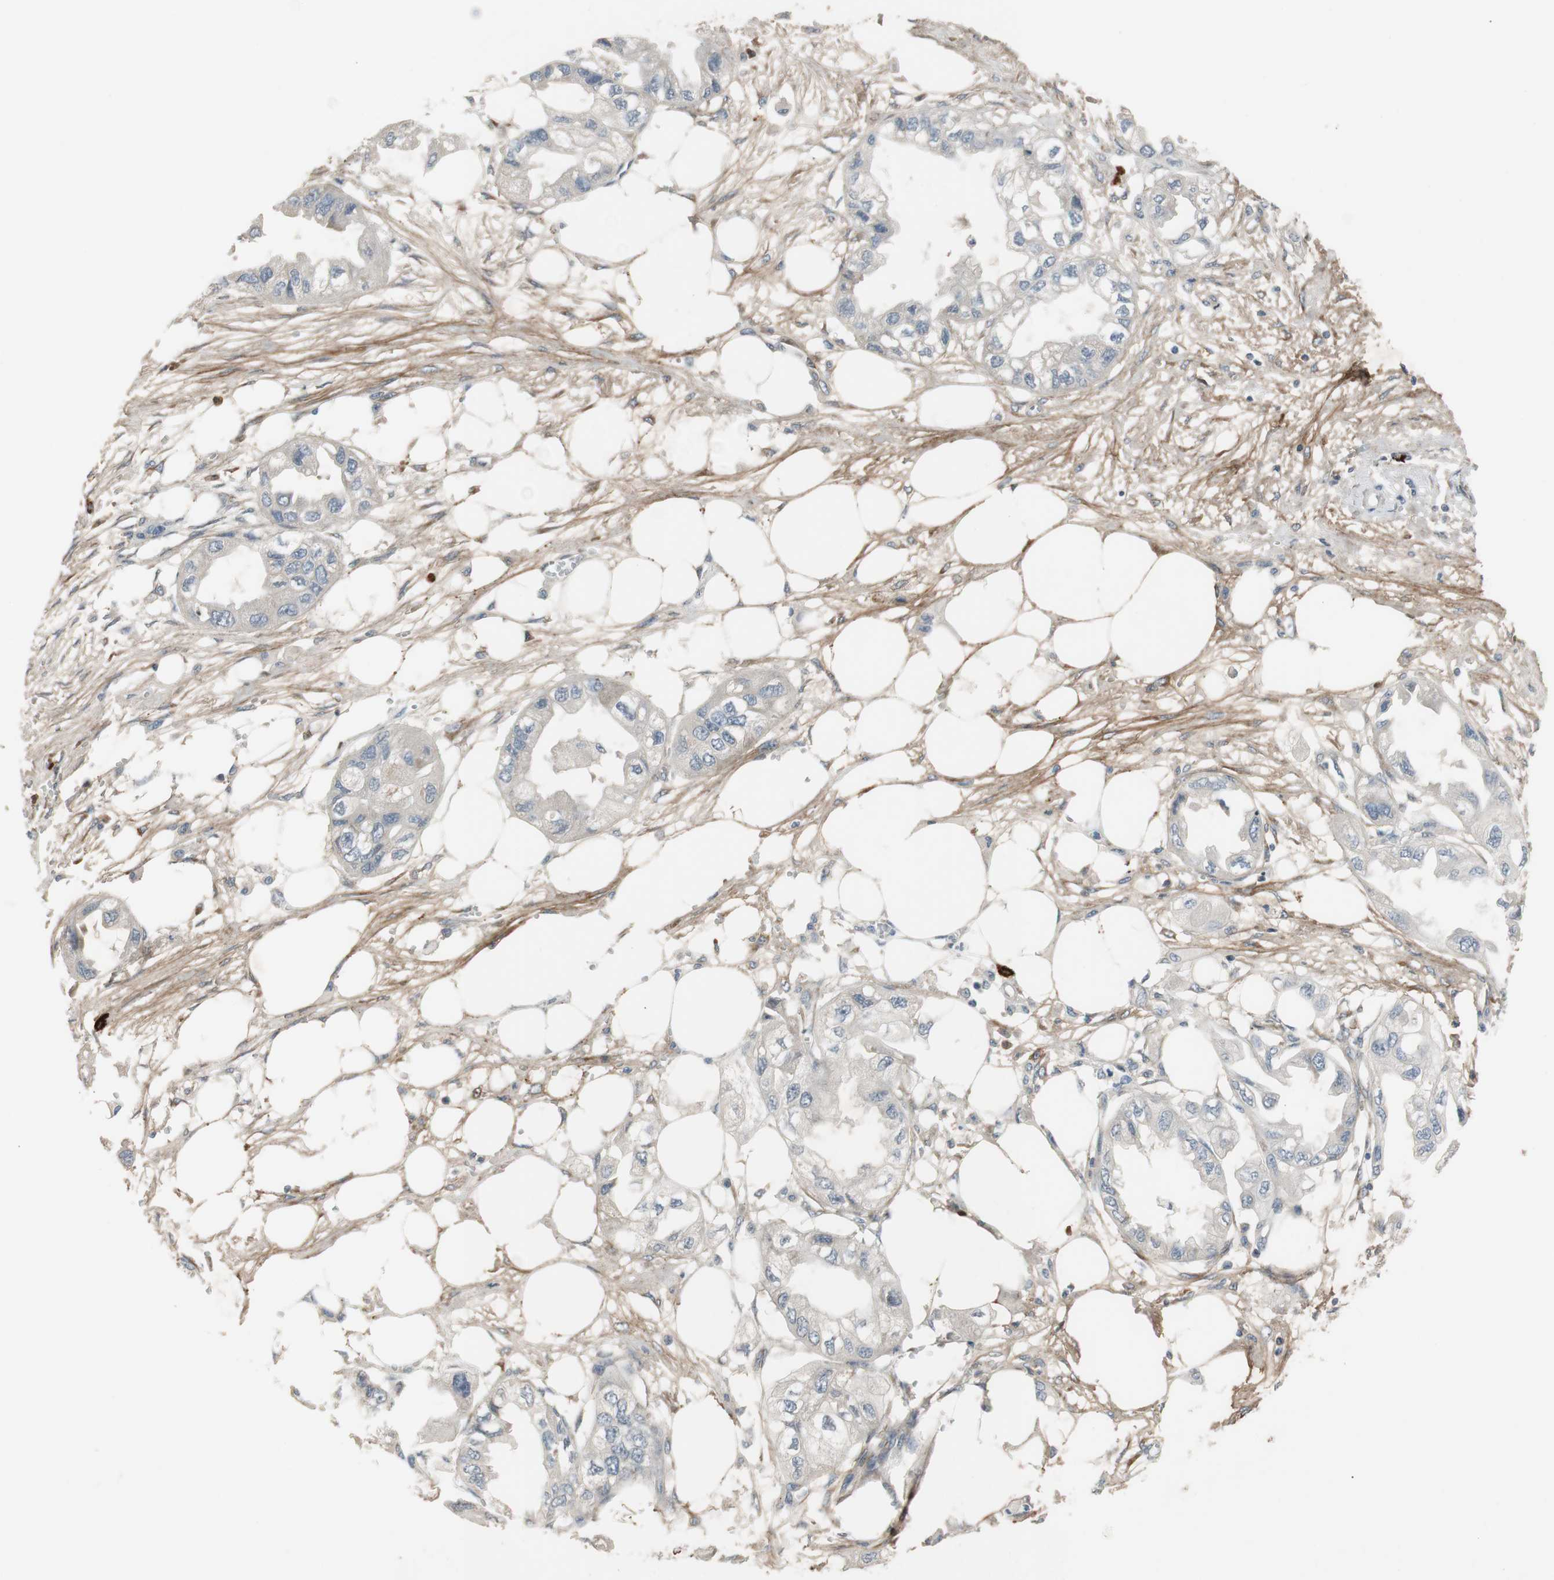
{"staining": {"intensity": "weak", "quantity": "25%-75%", "location": "cytoplasmic/membranous"}, "tissue": "endometrial cancer", "cell_type": "Tumor cells", "image_type": "cancer", "snomed": [{"axis": "morphology", "description": "Adenocarcinoma, NOS"}, {"axis": "topography", "description": "Endometrium"}], "caption": "Immunohistochemistry staining of endometrial cancer, which reveals low levels of weak cytoplasmic/membranous expression in about 25%-75% of tumor cells indicating weak cytoplasmic/membranous protein staining. The staining was performed using DAB (brown) for protein detection and nuclei were counterstained in hematoxylin (blue).", "gene": "COL12A1", "patient": {"sex": "female", "age": 67}}